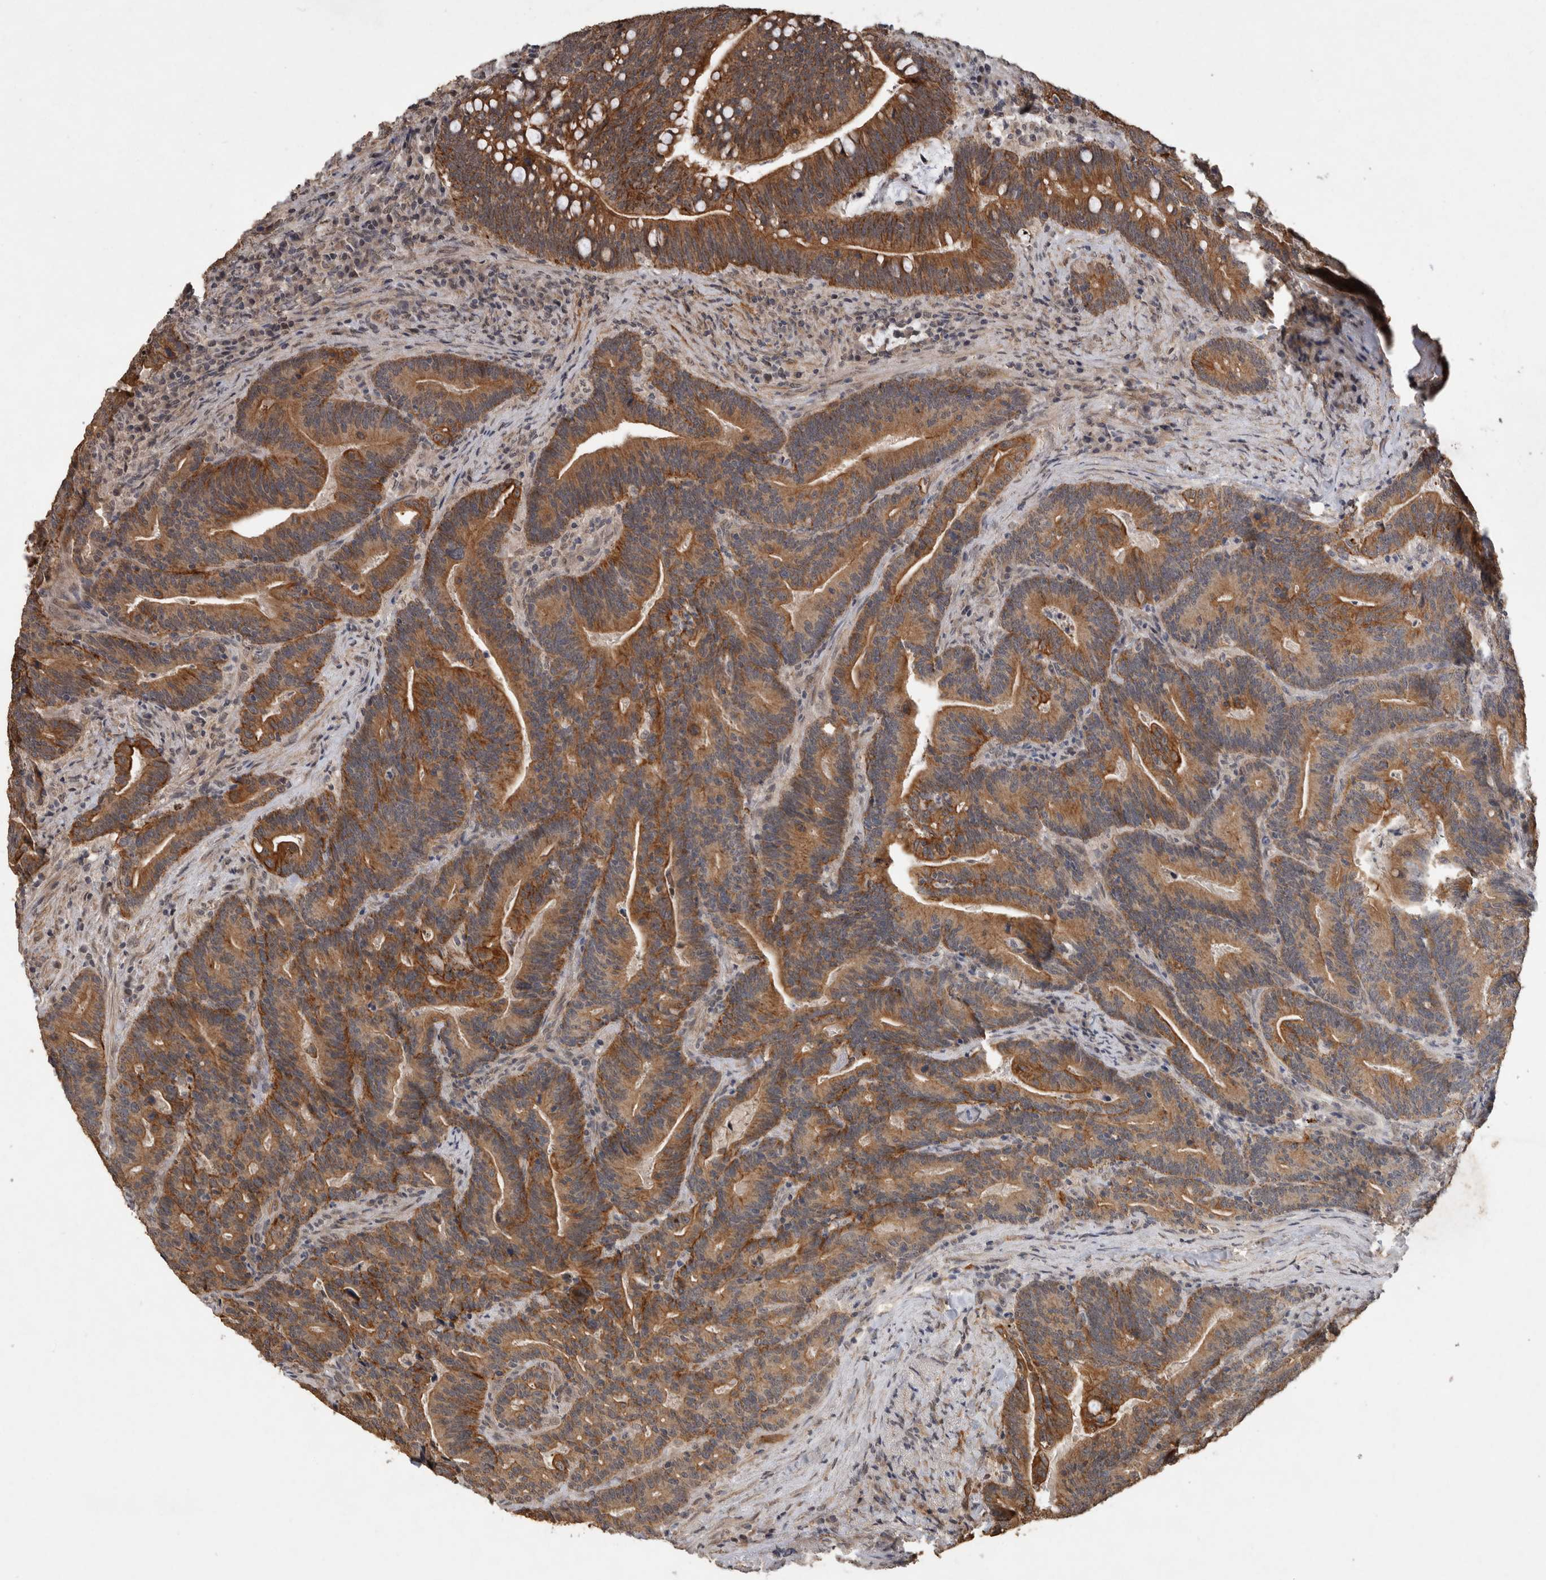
{"staining": {"intensity": "strong", "quantity": ">75%", "location": "cytoplasmic/membranous"}, "tissue": "colorectal cancer", "cell_type": "Tumor cells", "image_type": "cancer", "snomed": [{"axis": "morphology", "description": "Adenocarcinoma, NOS"}, {"axis": "topography", "description": "Colon"}], "caption": "Protein staining of colorectal cancer tissue shows strong cytoplasmic/membranous expression in about >75% of tumor cells.", "gene": "RHPN1", "patient": {"sex": "female", "age": 66}}